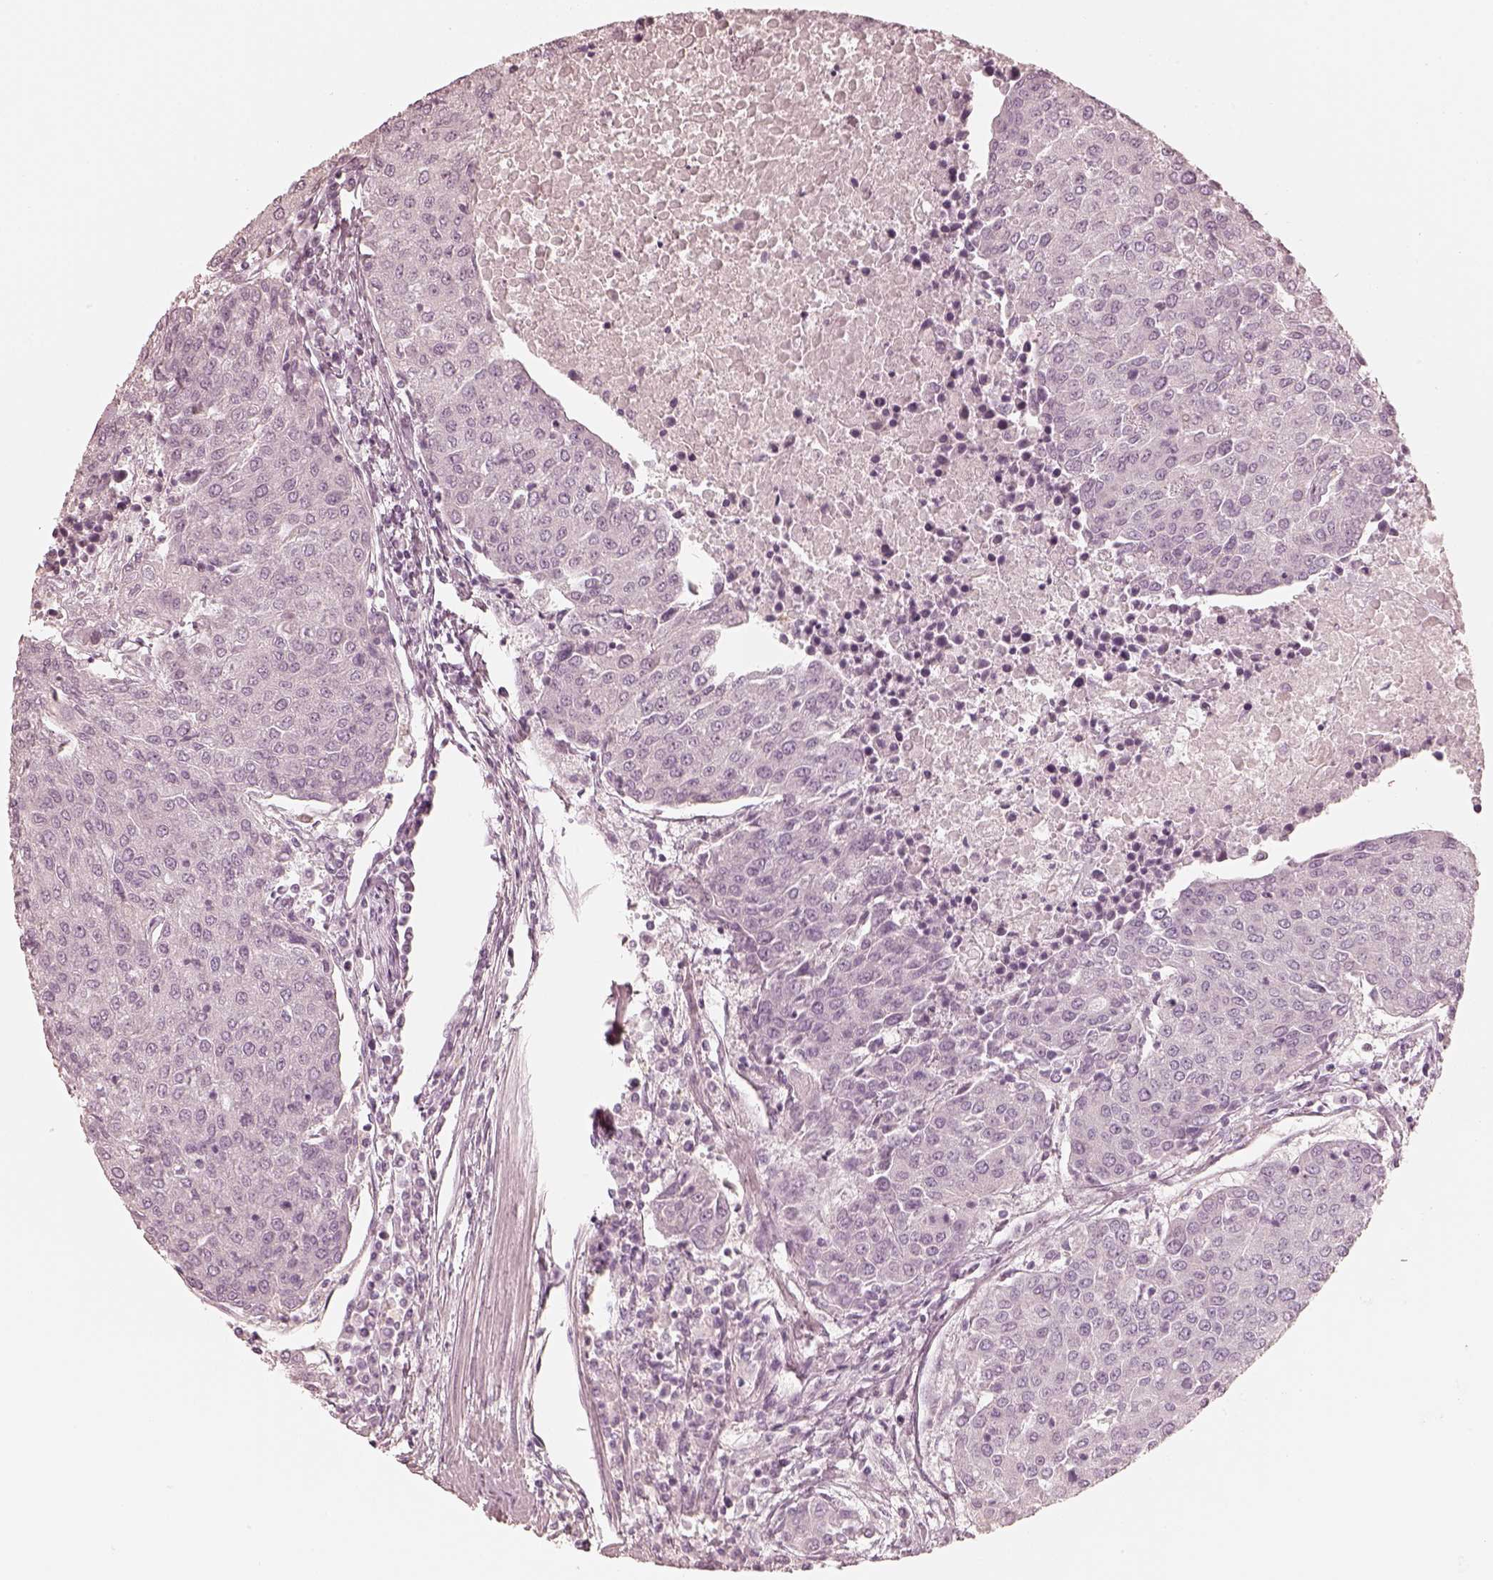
{"staining": {"intensity": "negative", "quantity": "none", "location": "none"}, "tissue": "urothelial cancer", "cell_type": "Tumor cells", "image_type": "cancer", "snomed": [{"axis": "morphology", "description": "Urothelial carcinoma, High grade"}, {"axis": "topography", "description": "Urinary bladder"}], "caption": "IHC of high-grade urothelial carcinoma reveals no expression in tumor cells. The staining is performed using DAB (3,3'-diaminobenzidine) brown chromogen with nuclei counter-stained in using hematoxylin.", "gene": "CALR3", "patient": {"sex": "female", "age": 85}}